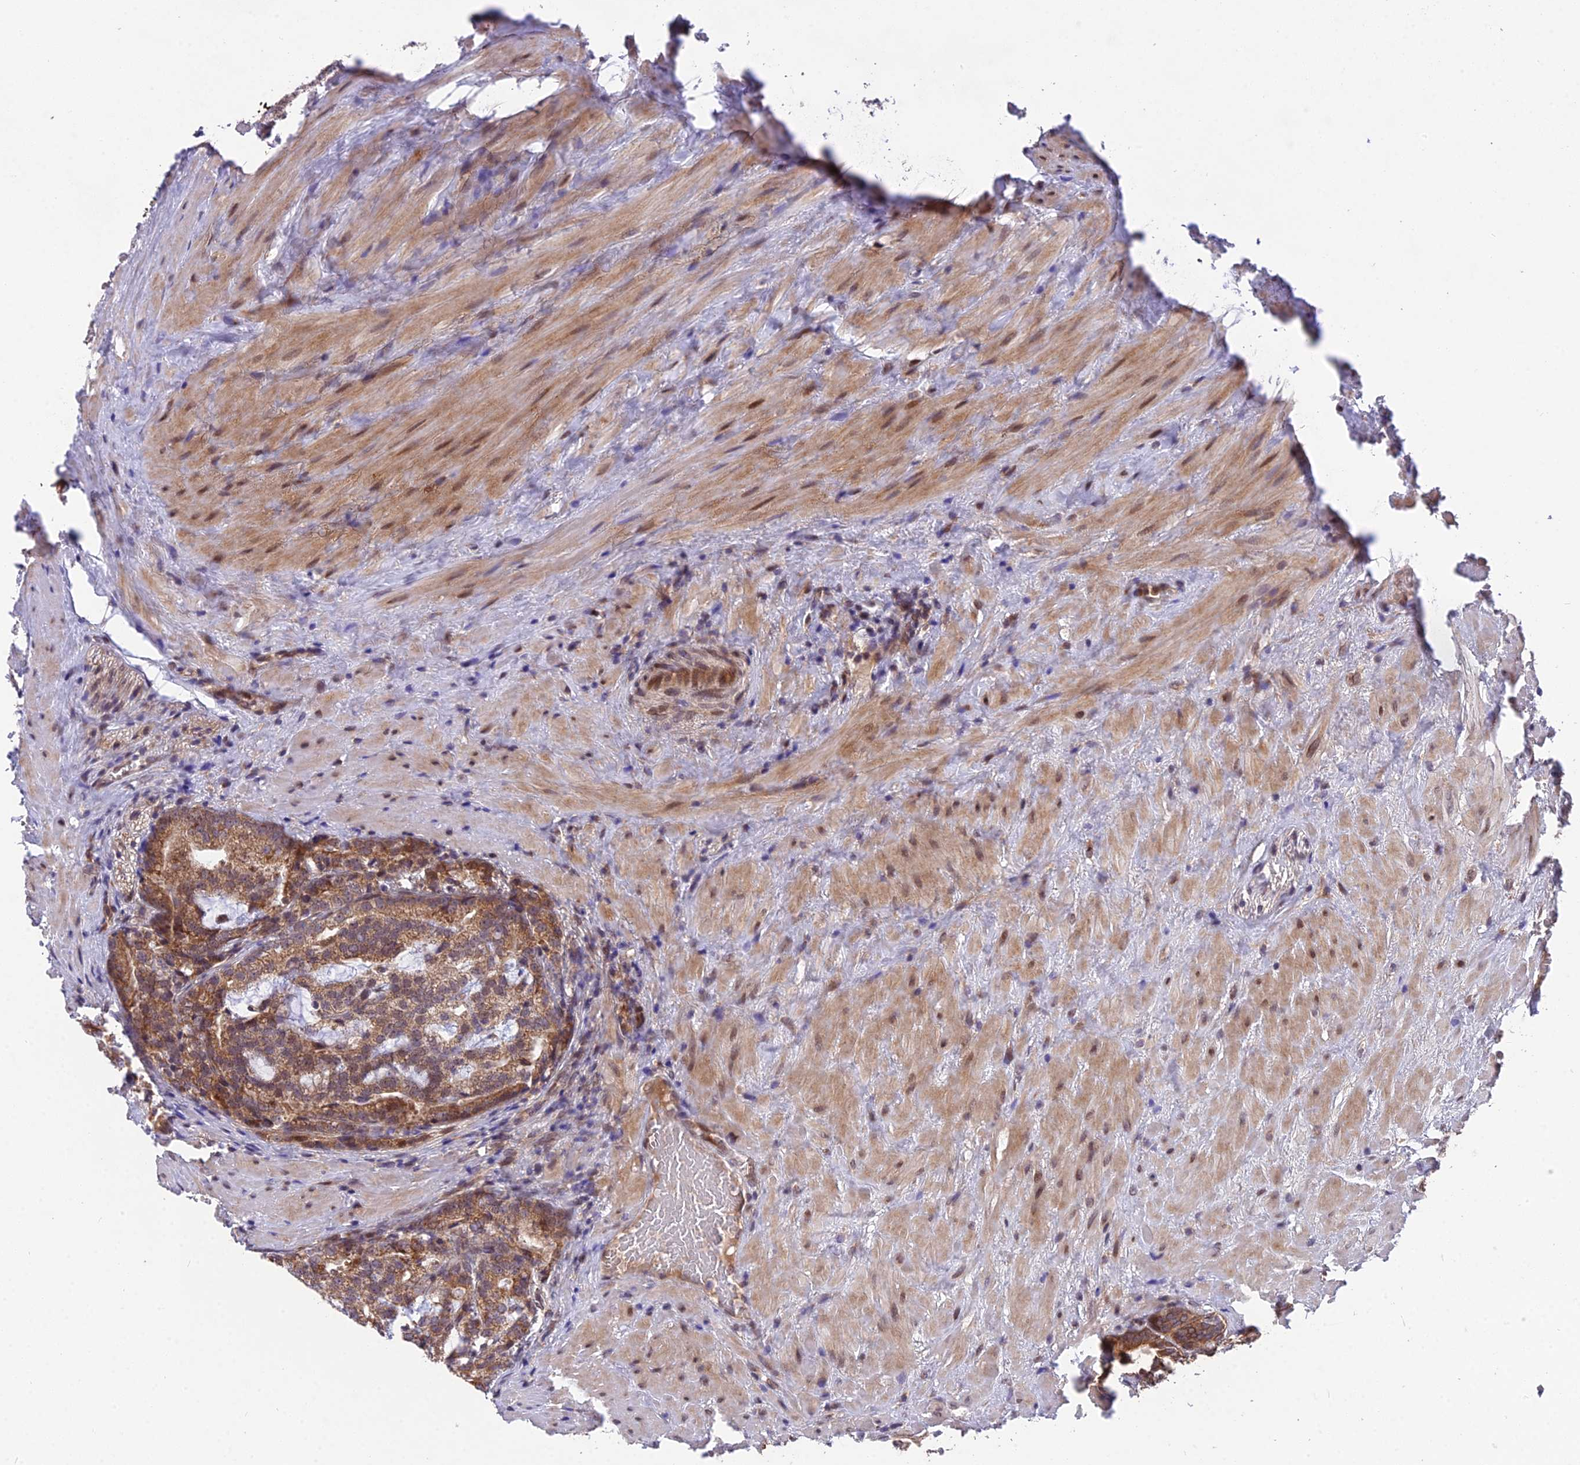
{"staining": {"intensity": "moderate", "quantity": ">75%", "location": "cytoplasmic/membranous"}, "tissue": "prostate cancer", "cell_type": "Tumor cells", "image_type": "cancer", "snomed": [{"axis": "morphology", "description": "Adenocarcinoma, High grade"}, {"axis": "topography", "description": "Prostate"}], "caption": "There is medium levels of moderate cytoplasmic/membranous positivity in tumor cells of prostate cancer, as demonstrated by immunohistochemical staining (brown color).", "gene": "CYP2R1", "patient": {"sex": "male", "age": 69}}